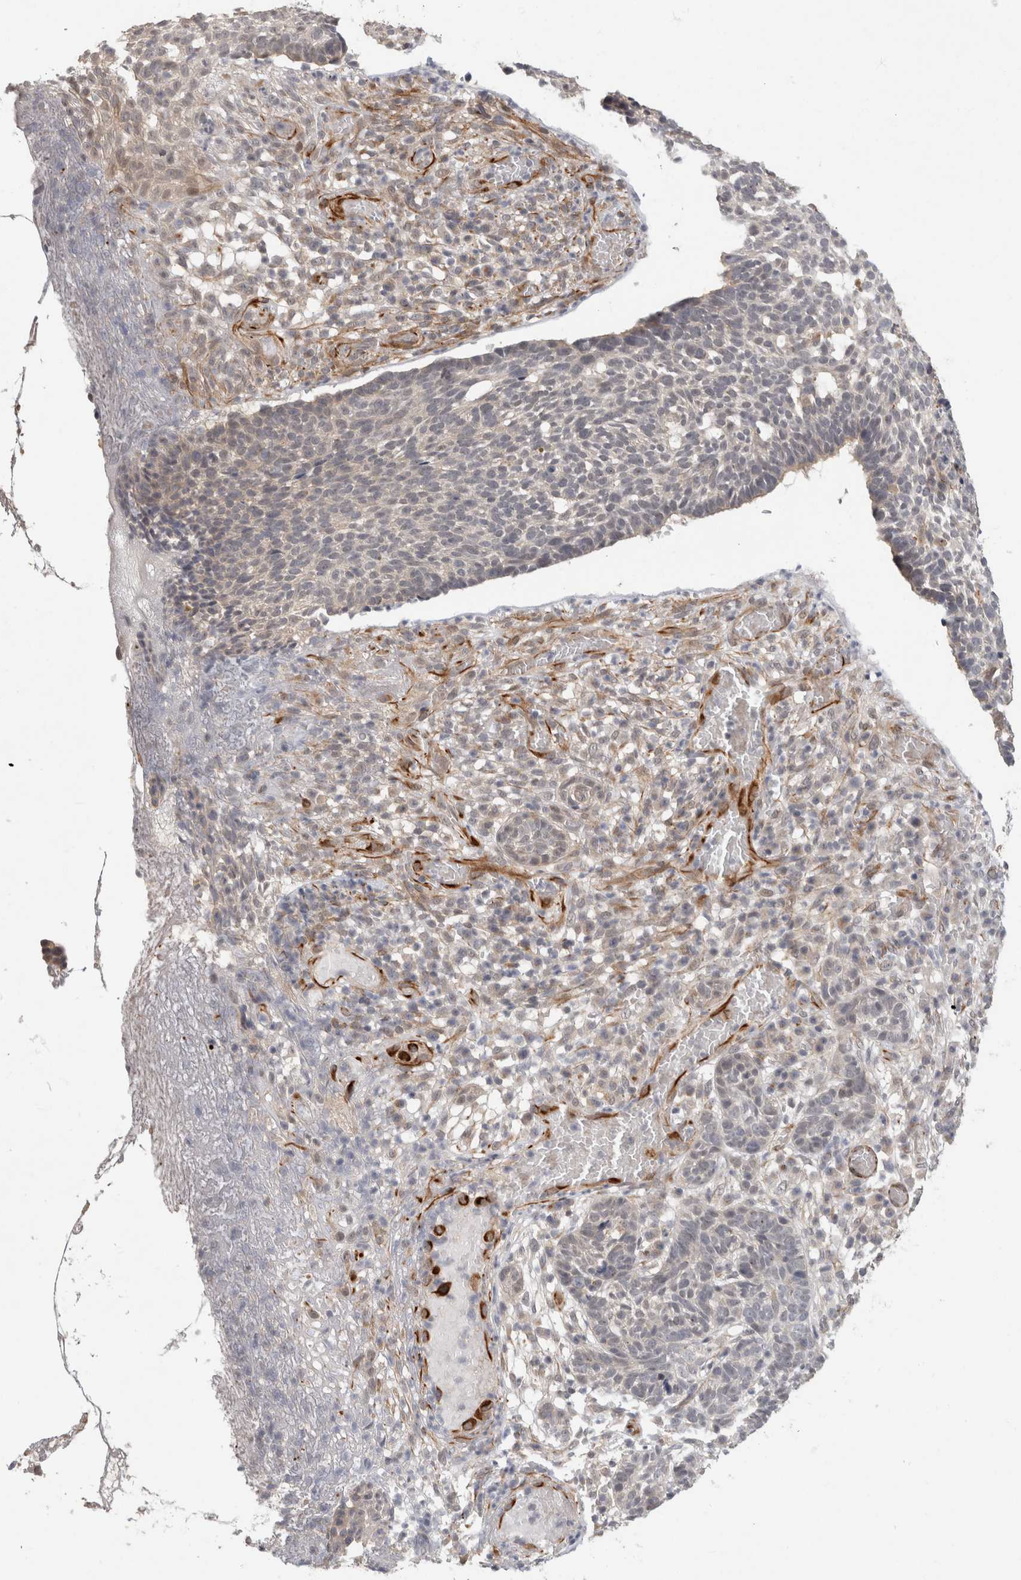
{"staining": {"intensity": "negative", "quantity": "none", "location": "none"}, "tissue": "skin cancer", "cell_type": "Tumor cells", "image_type": "cancer", "snomed": [{"axis": "morphology", "description": "Basal cell carcinoma"}, {"axis": "topography", "description": "Skin"}], "caption": "Skin cancer (basal cell carcinoma) was stained to show a protein in brown. There is no significant expression in tumor cells. (DAB (3,3'-diaminobenzidine) immunohistochemistry (IHC) with hematoxylin counter stain).", "gene": "CRISPLD1", "patient": {"sex": "male", "age": 85}}